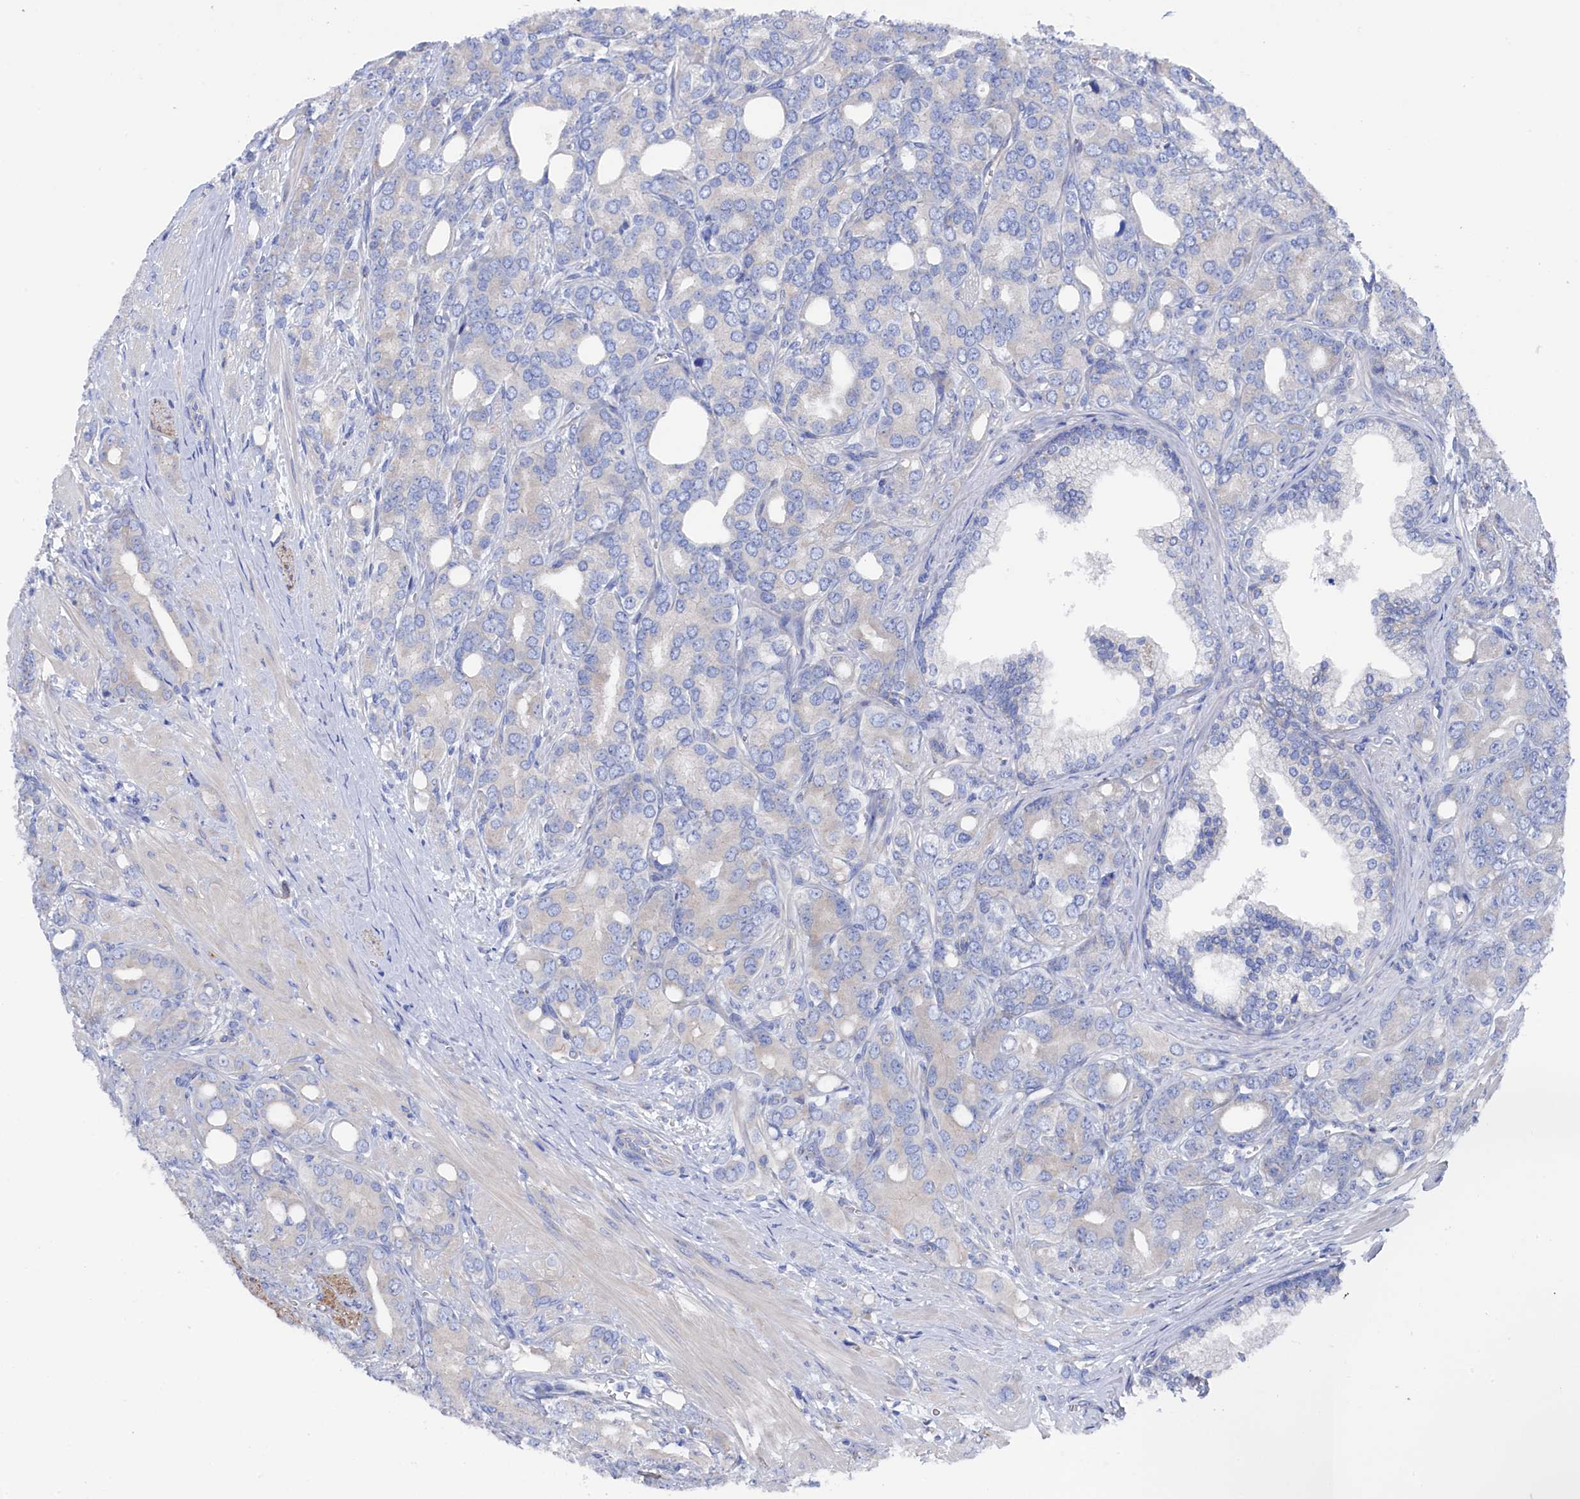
{"staining": {"intensity": "negative", "quantity": "none", "location": "none"}, "tissue": "prostate cancer", "cell_type": "Tumor cells", "image_type": "cancer", "snomed": [{"axis": "morphology", "description": "Adenocarcinoma, High grade"}, {"axis": "topography", "description": "Prostate"}], "caption": "Adenocarcinoma (high-grade) (prostate) was stained to show a protein in brown. There is no significant expression in tumor cells.", "gene": "TMOD2", "patient": {"sex": "male", "age": 62}}